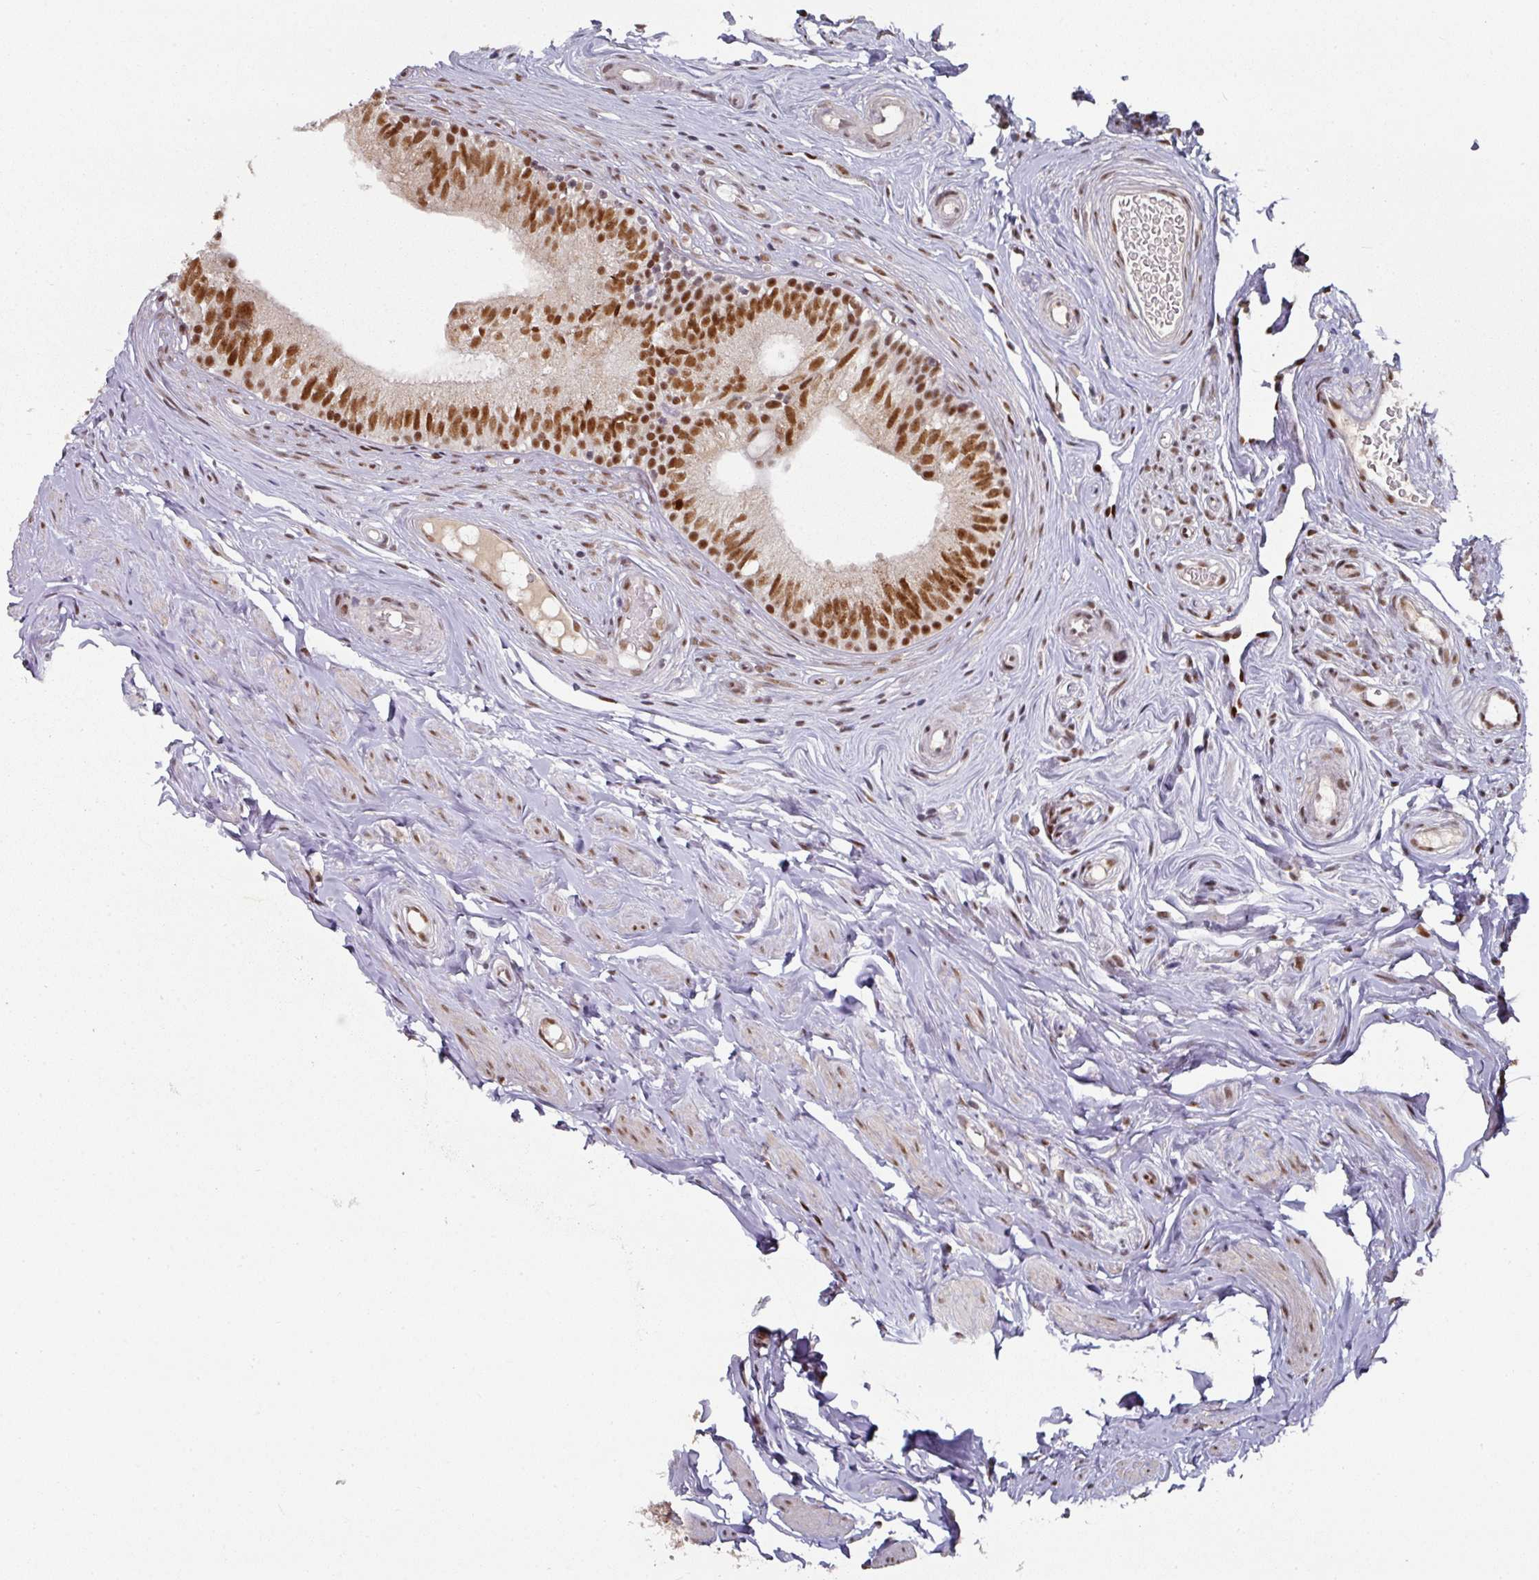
{"staining": {"intensity": "strong", "quantity": ">75%", "location": "nuclear"}, "tissue": "epididymis", "cell_type": "Glandular cells", "image_type": "normal", "snomed": [{"axis": "morphology", "description": "Normal tissue, NOS"}, {"axis": "morphology", "description": "Seminoma, NOS"}, {"axis": "topography", "description": "Testis"}, {"axis": "topography", "description": "Epididymis"}], "caption": "This image shows unremarkable epididymis stained with immunohistochemistry to label a protein in brown. The nuclear of glandular cells show strong positivity for the protein. Nuclei are counter-stained blue.", "gene": "ENSG00000289690", "patient": {"sex": "male", "age": 45}}